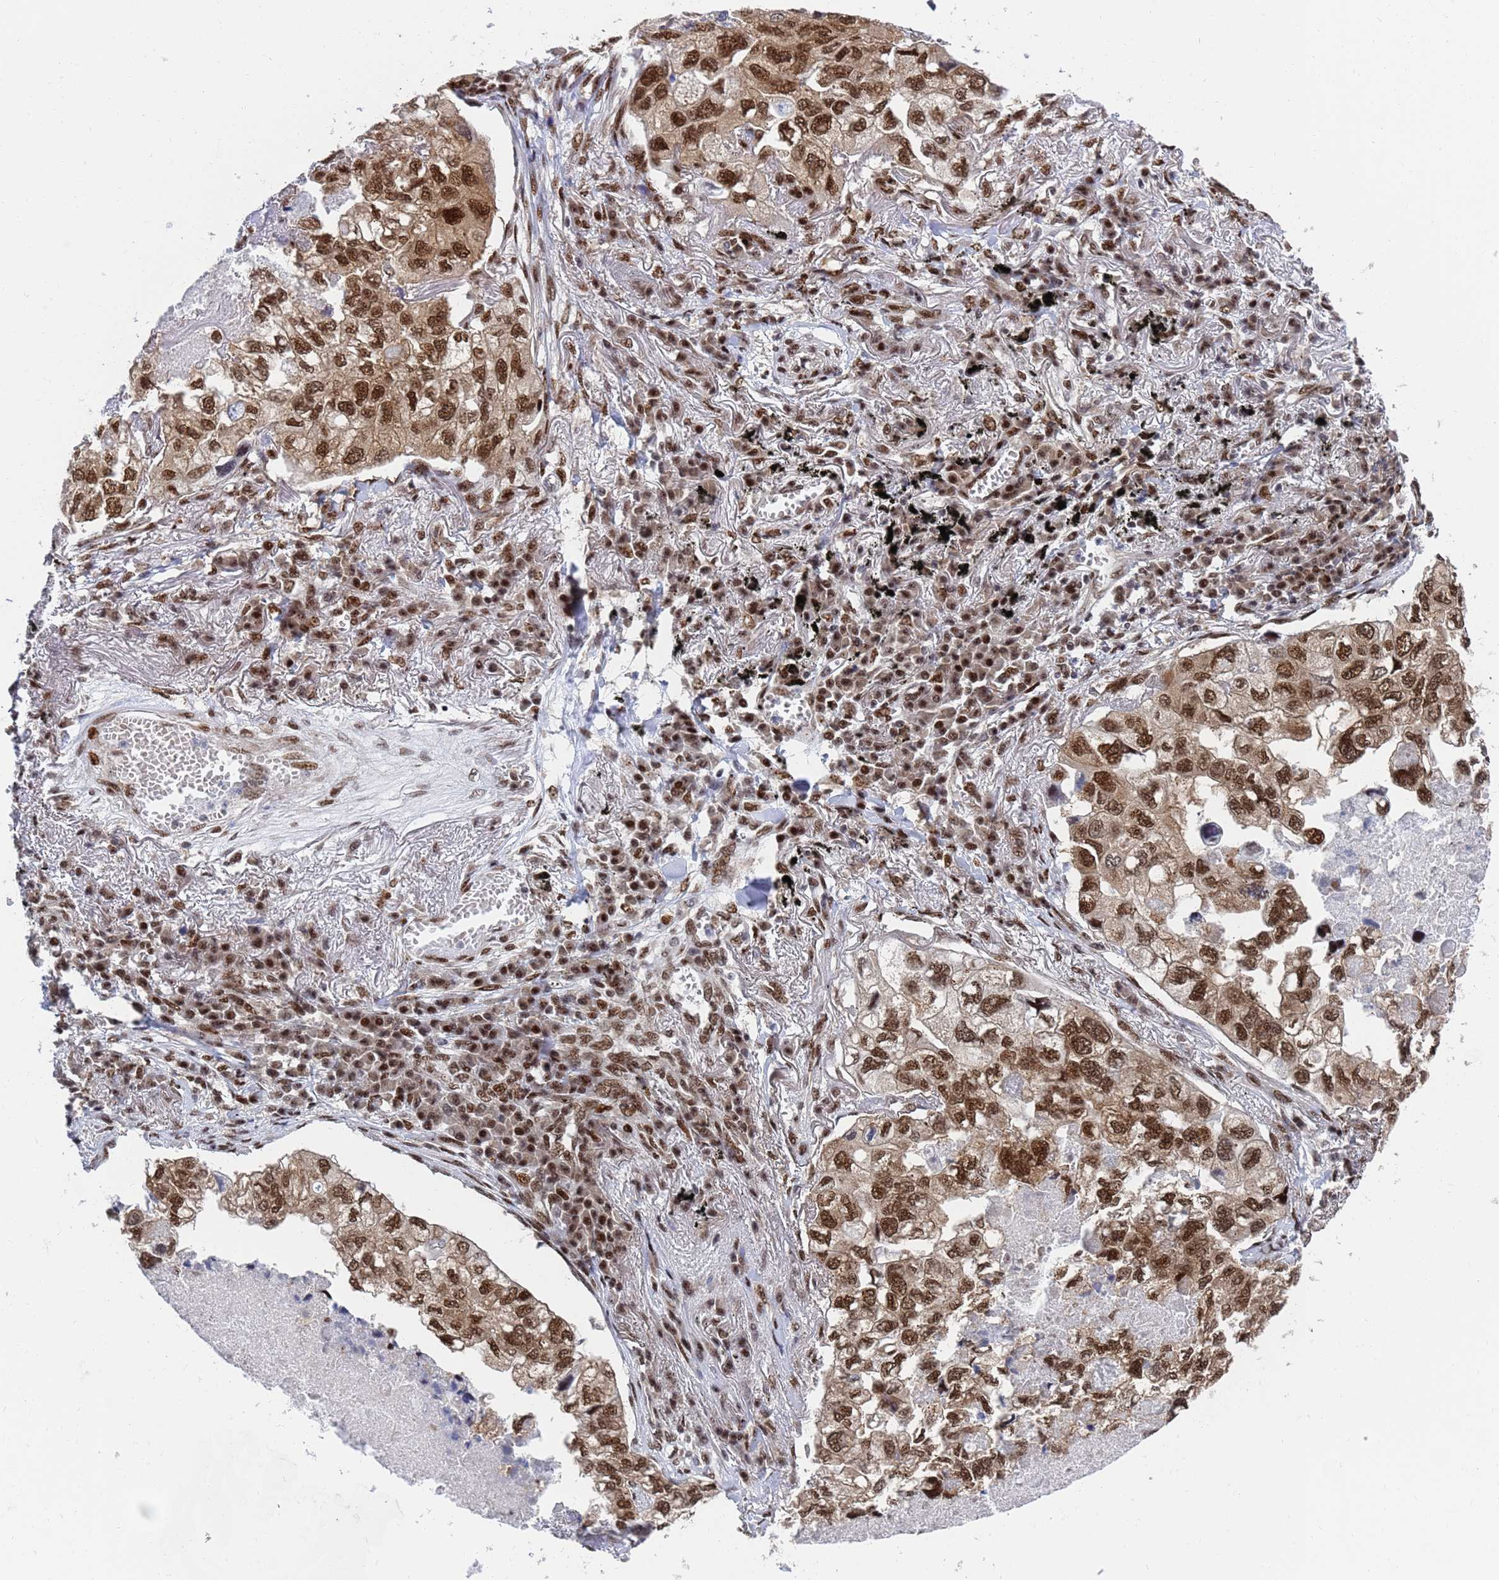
{"staining": {"intensity": "strong", "quantity": ">75%", "location": "nuclear"}, "tissue": "lung cancer", "cell_type": "Tumor cells", "image_type": "cancer", "snomed": [{"axis": "morphology", "description": "Adenocarcinoma, NOS"}, {"axis": "topography", "description": "Lung"}], "caption": "The histopathology image shows a brown stain indicating the presence of a protein in the nuclear of tumor cells in lung adenocarcinoma.", "gene": "AP5Z1", "patient": {"sex": "male", "age": 65}}